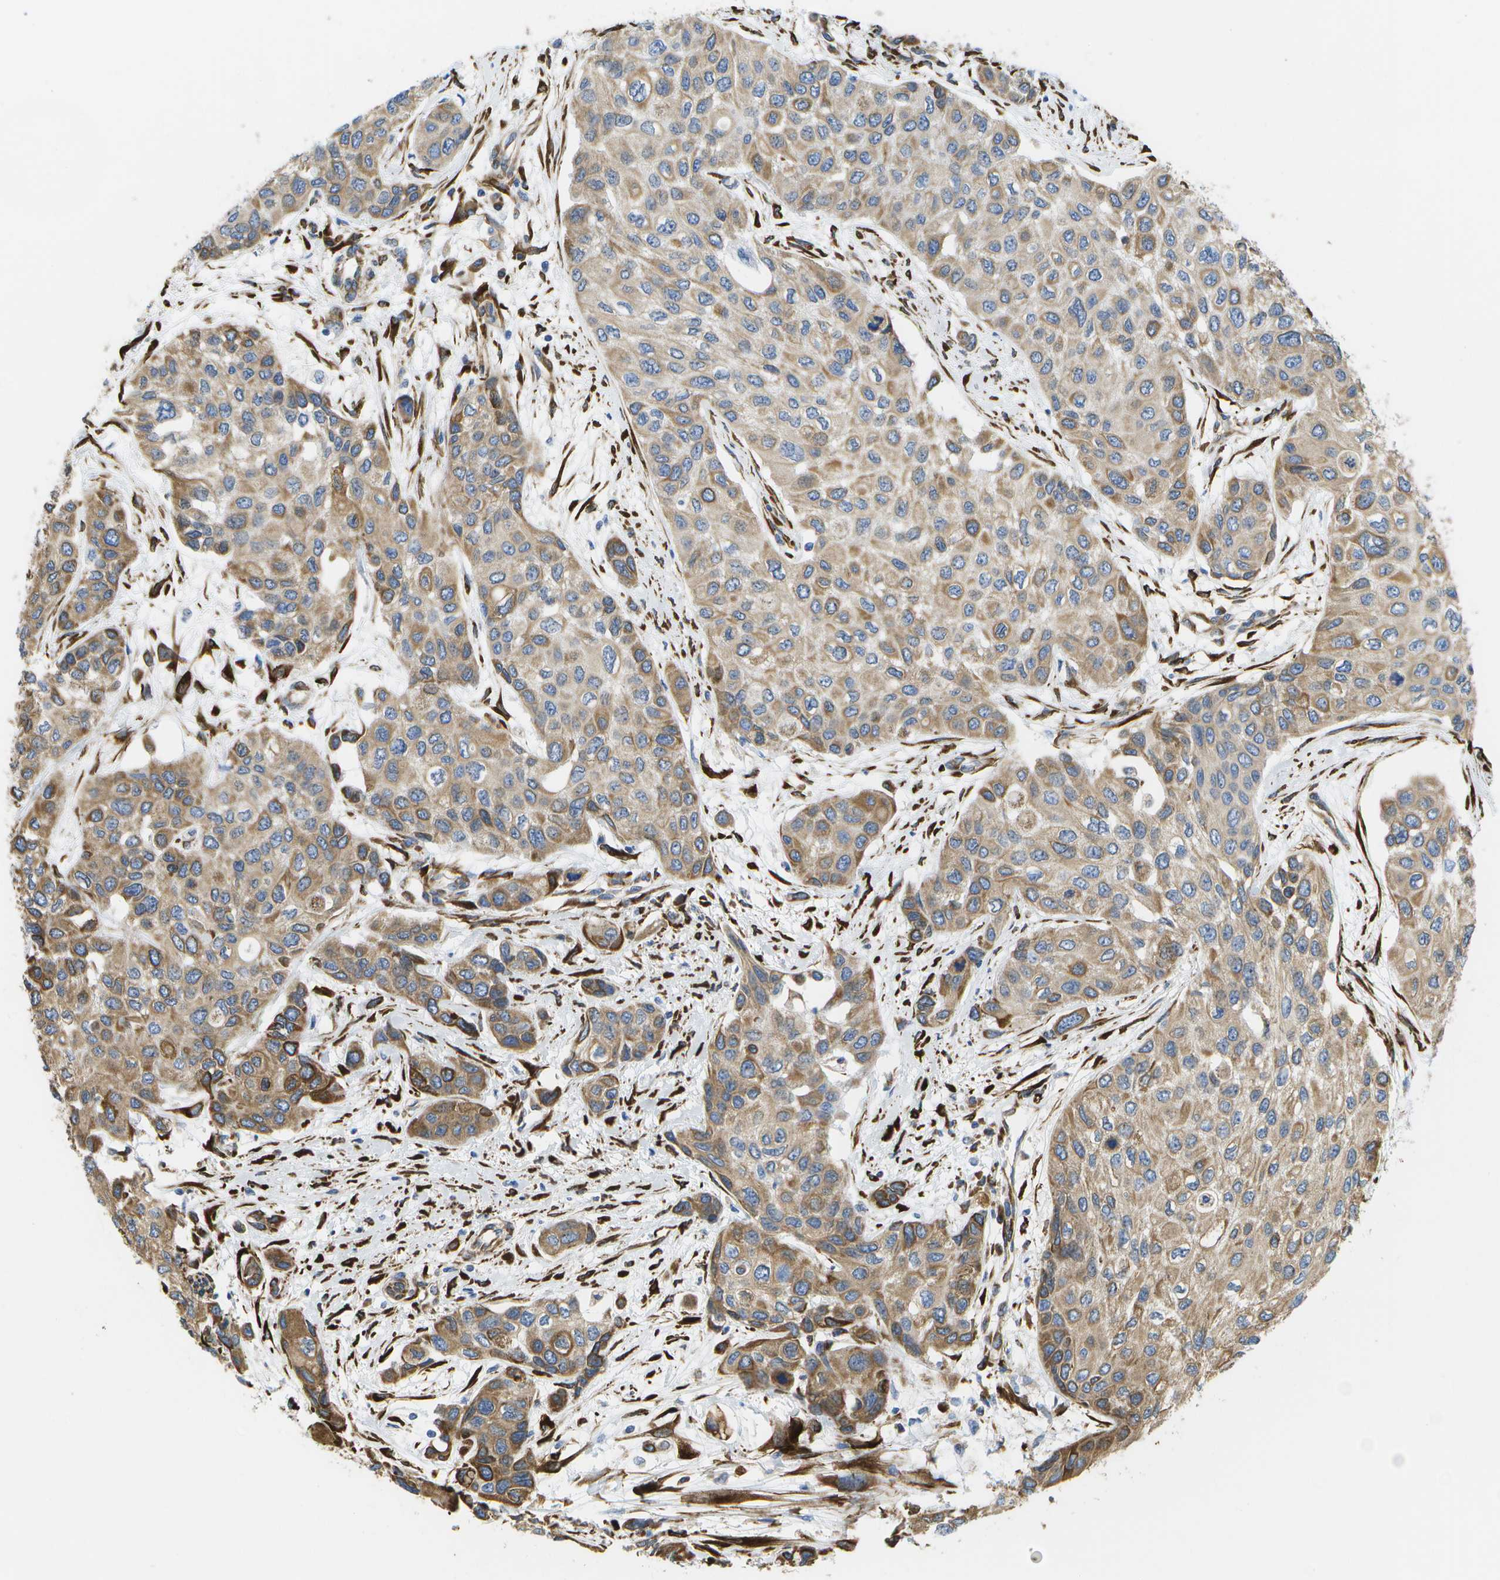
{"staining": {"intensity": "moderate", "quantity": ">75%", "location": "cytoplasmic/membranous"}, "tissue": "urothelial cancer", "cell_type": "Tumor cells", "image_type": "cancer", "snomed": [{"axis": "morphology", "description": "Urothelial carcinoma, High grade"}, {"axis": "topography", "description": "Urinary bladder"}], "caption": "Human urothelial cancer stained with a protein marker demonstrates moderate staining in tumor cells.", "gene": "ZDHHC17", "patient": {"sex": "female", "age": 56}}